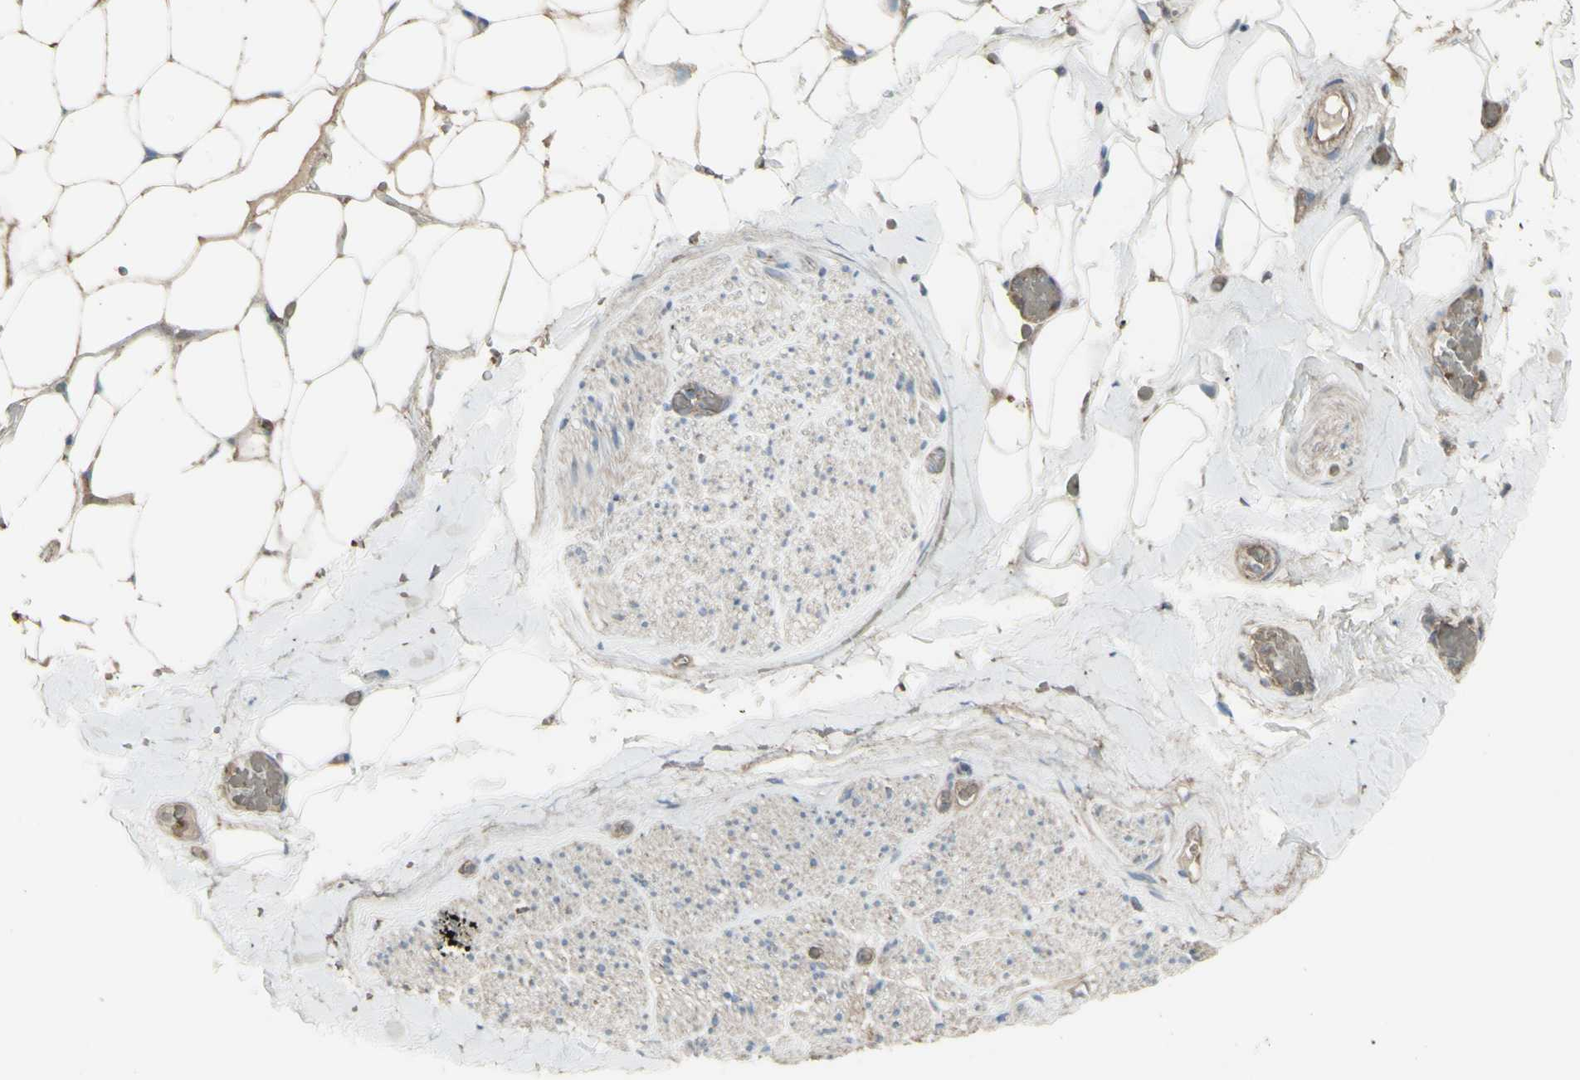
{"staining": {"intensity": "moderate", "quantity": ">75%", "location": "cytoplasmic/membranous"}, "tissue": "adipose tissue", "cell_type": "Adipocytes", "image_type": "normal", "snomed": [{"axis": "morphology", "description": "Normal tissue, NOS"}, {"axis": "topography", "description": "Peripheral nerve tissue"}], "caption": "The micrograph reveals immunohistochemical staining of normal adipose tissue. There is moderate cytoplasmic/membranous positivity is appreciated in approximately >75% of adipocytes.", "gene": "SHC1", "patient": {"sex": "male", "age": 70}}